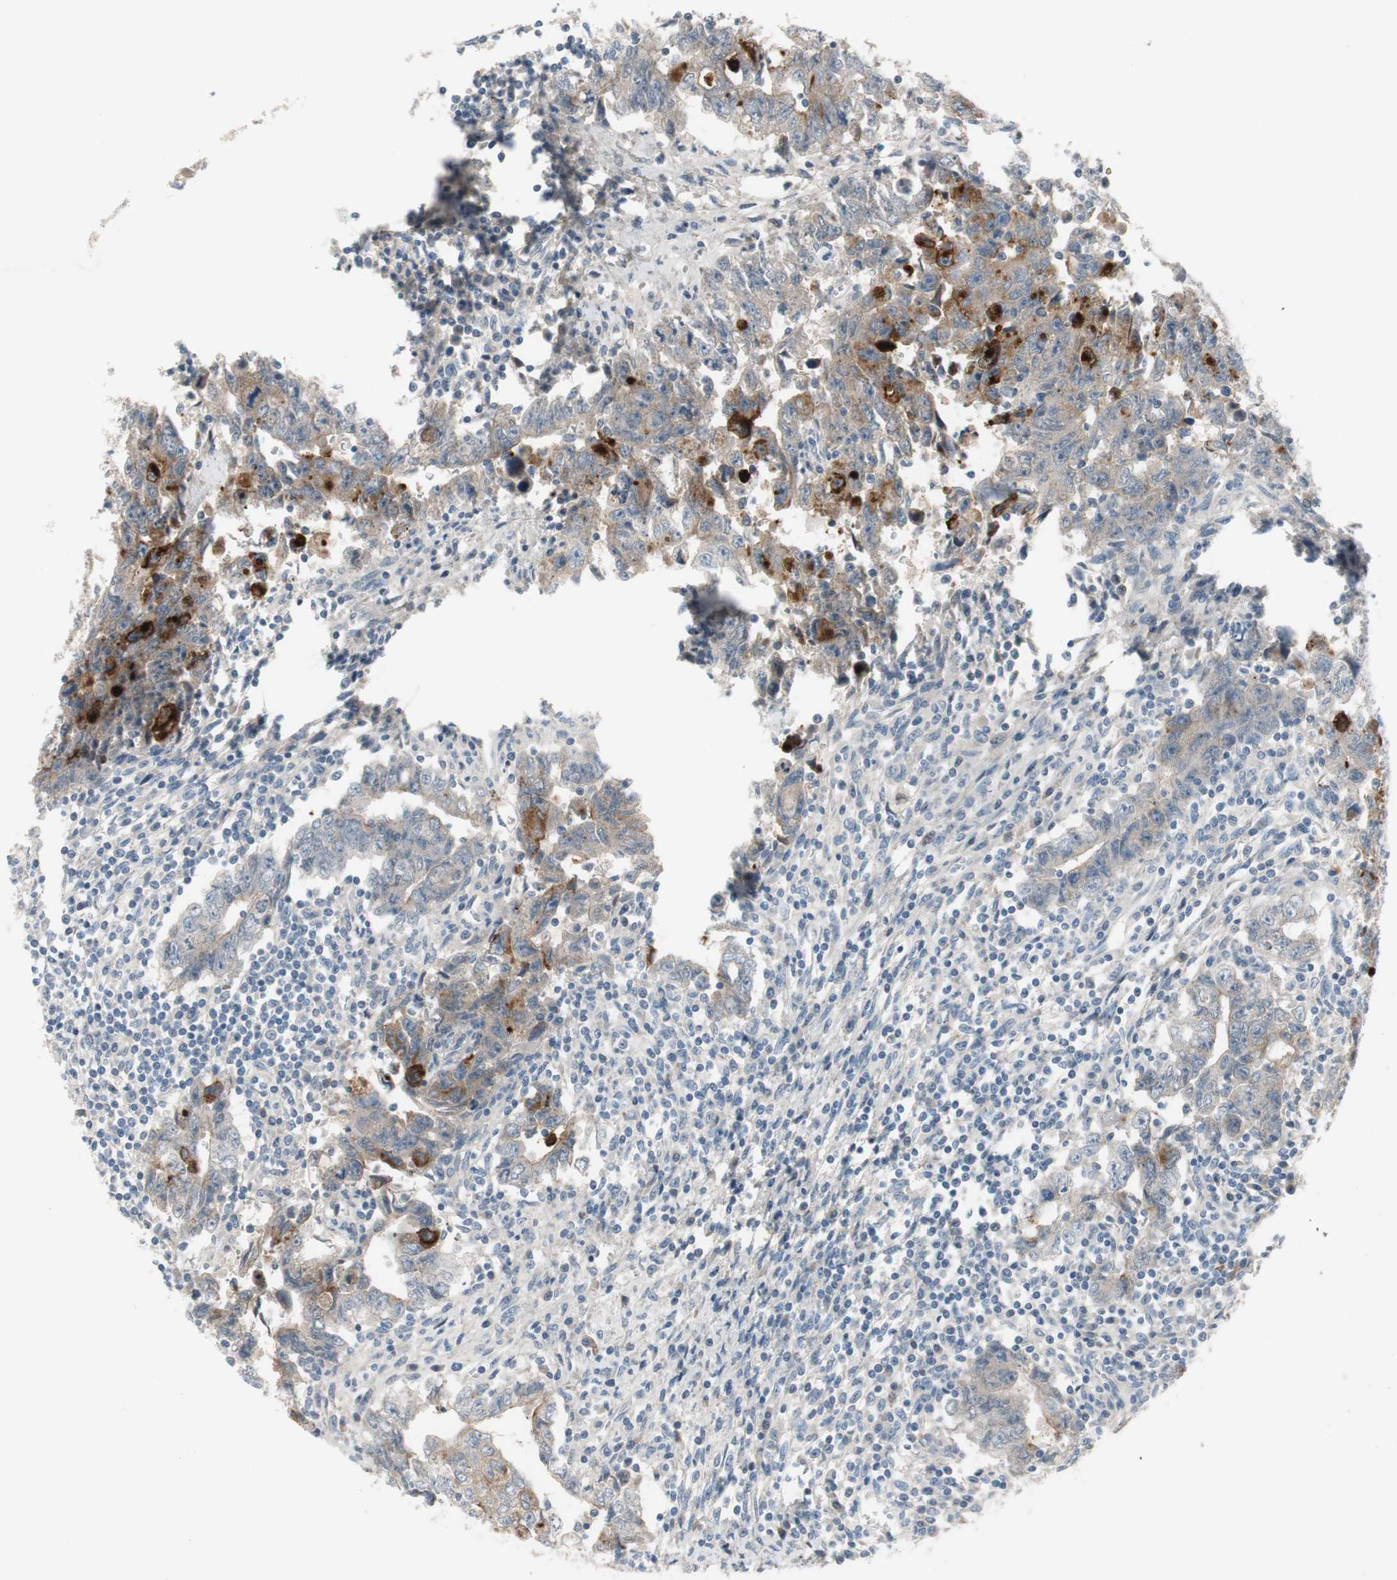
{"staining": {"intensity": "strong", "quantity": "<25%", "location": "cytoplasmic/membranous"}, "tissue": "testis cancer", "cell_type": "Tumor cells", "image_type": "cancer", "snomed": [{"axis": "morphology", "description": "Carcinoma, Embryonal, NOS"}, {"axis": "topography", "description": "Testis"}], "caption": "IHC (DAB (3,3'-diaminobenzidine)) staining of human testis cancer (embryonal carcinoma) reveals strong cytoplasmic/membranous protein expression in about <25% of tumor cells.", "gene": "TACR3", "patient": {"sex": "male", "age": 28}}